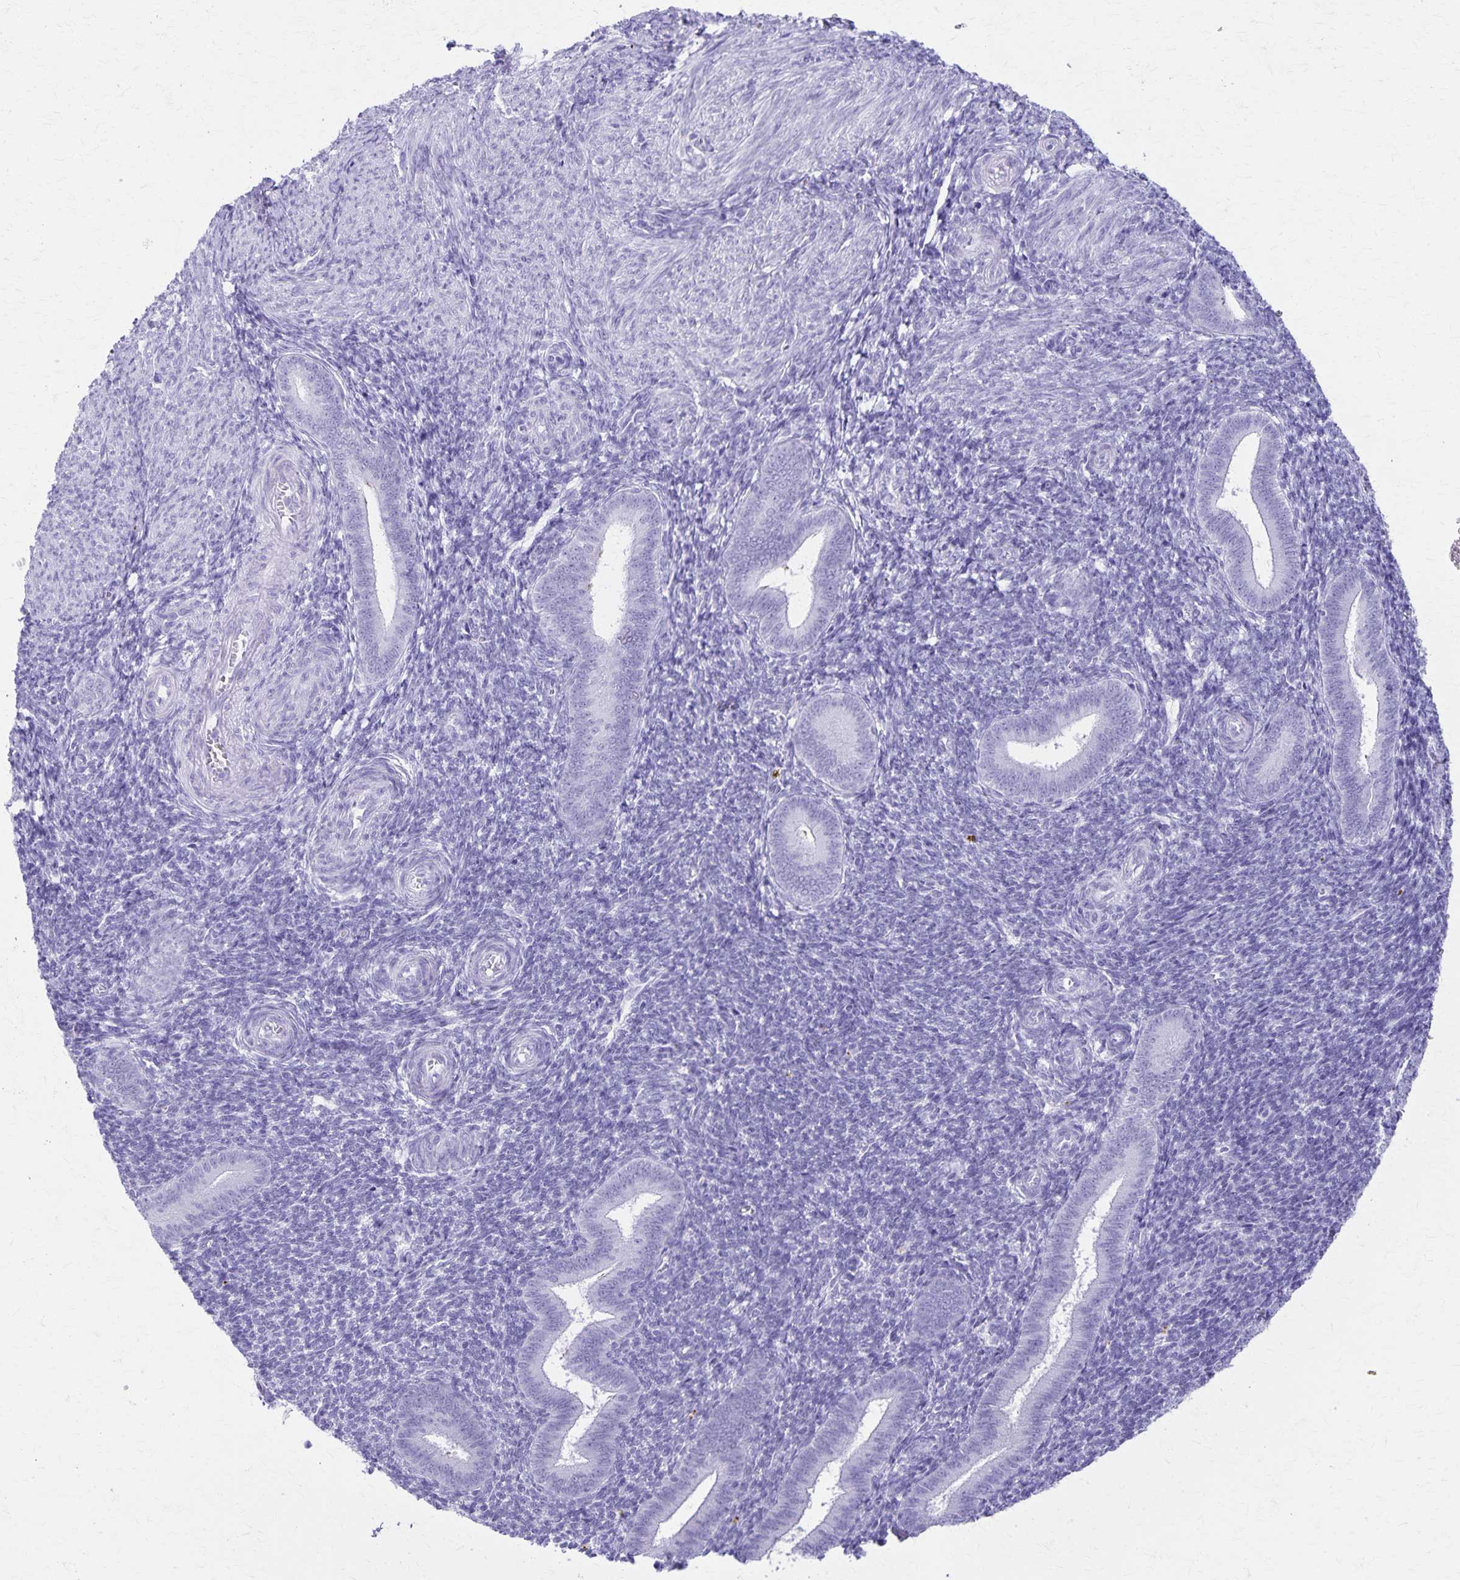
{"staining": {"intensity": "negative", "quantity": "none", "location": "none"}, "tissue": "endometrium", "cell_type": "Cells in endometrial stroma", "image_type": "normal", "snomed": [{"axis": "morphology", "description": "Normal tissue, NOS"}, {"axis": "topography", "description": "Endometrium"}], "caption": "This is a micrograph of IHC staining of benign endometrium, which shows no staining in cells in endometrial stroma.", "gene": "DEFA5", "patient": {"sex": "female", "age": 25}}